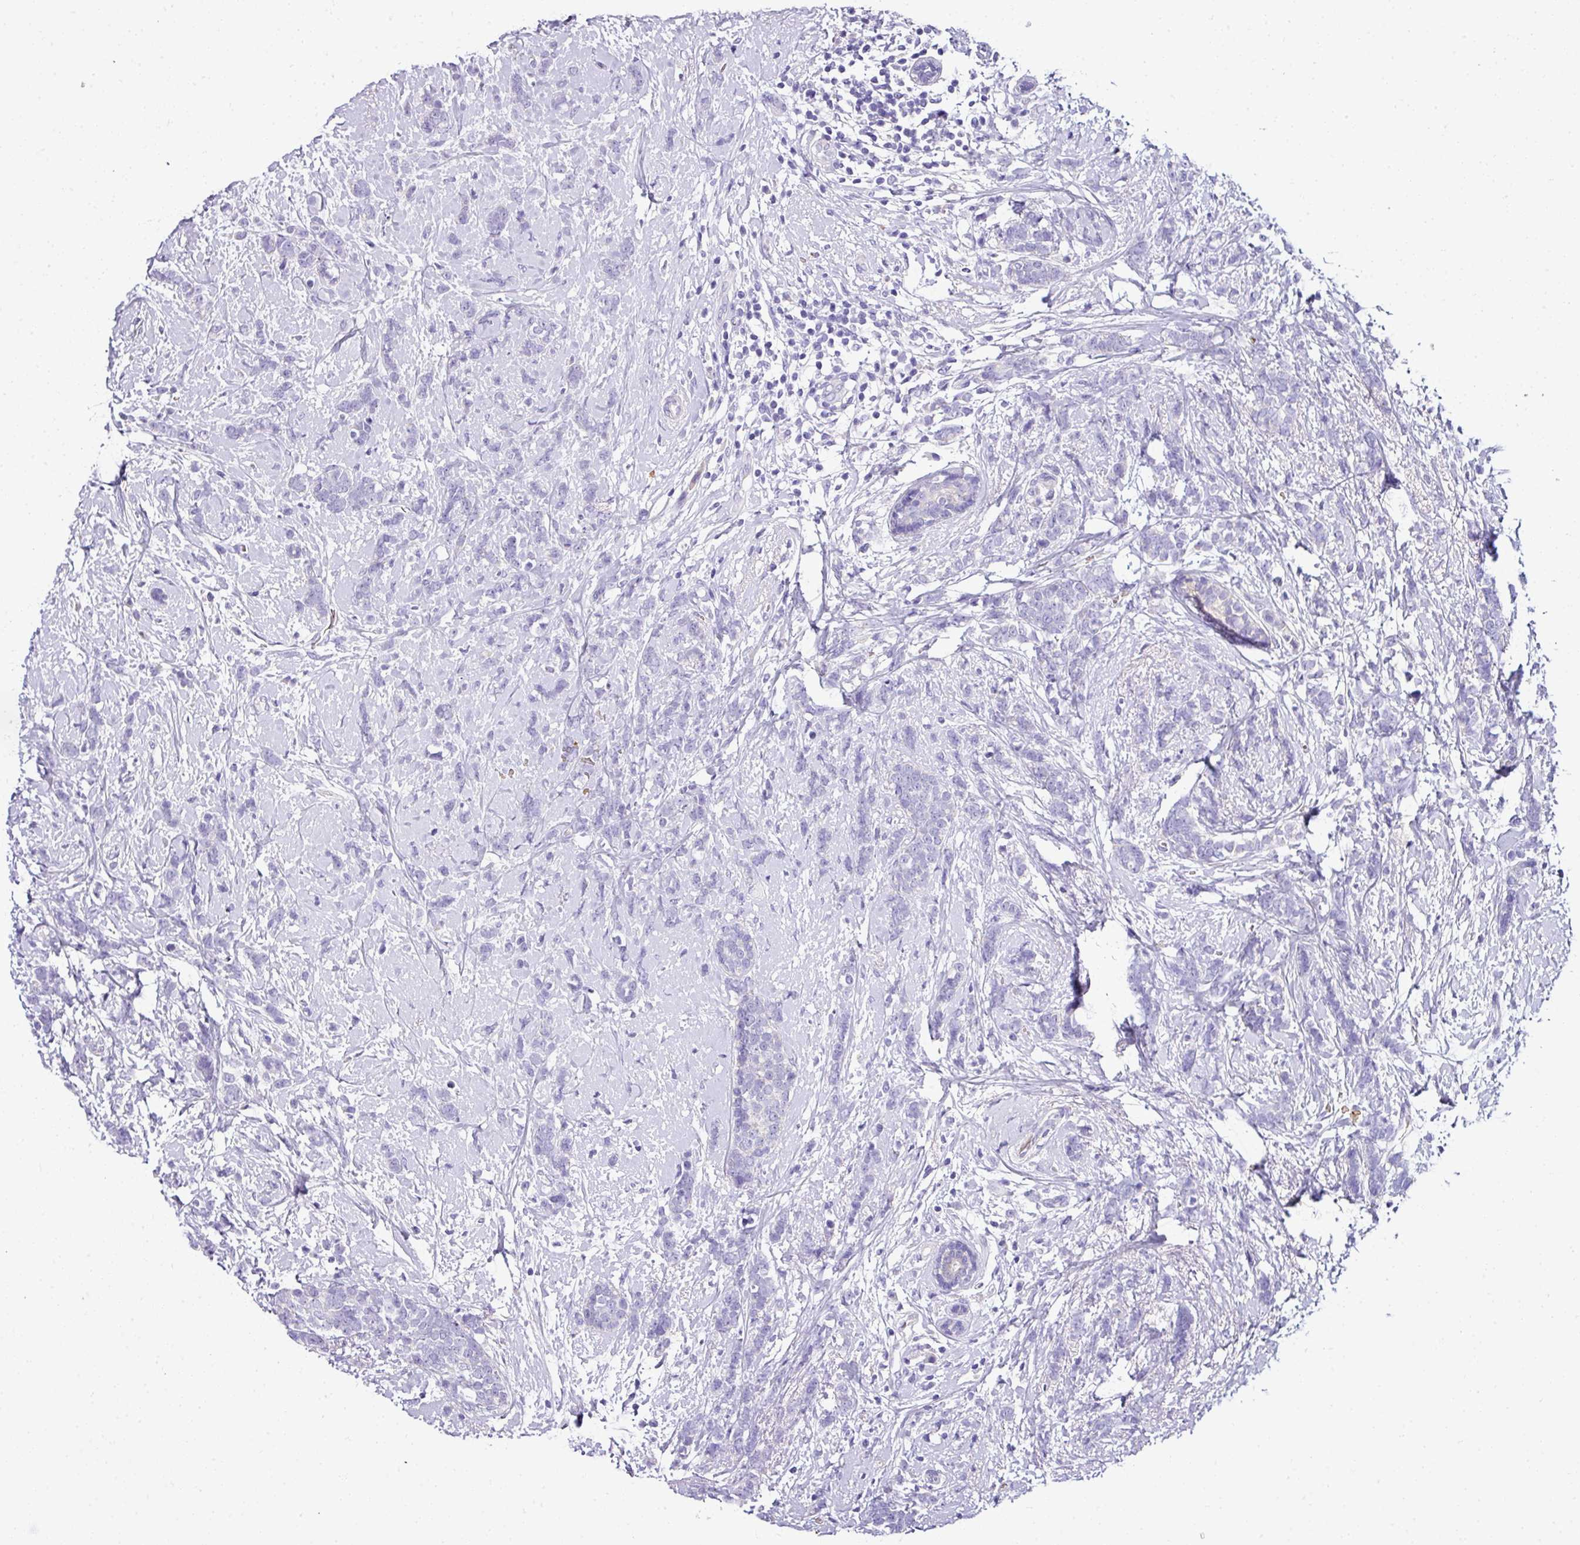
{"staining": {"intensity": "negative", "quantity": "none", "location": "none"}, "tissue": "breast cancer", "cell_type": "Tumor cells", "image_type": "cancer", "snomed": [{"axis": "morphology", "description": "Lobular carcinoma"}, {"axis": "topography", "description": "Breast"}], "caption": "Lobular carcinoma (breast) was stained to show a protein in brown. There is no significant expression in tumor cells. (DAB immunohistochemistry visualized using brightfield microscopy, high magnification).", "gene": "NAPSA", "patient": {"sex": "female", "age": 58}}